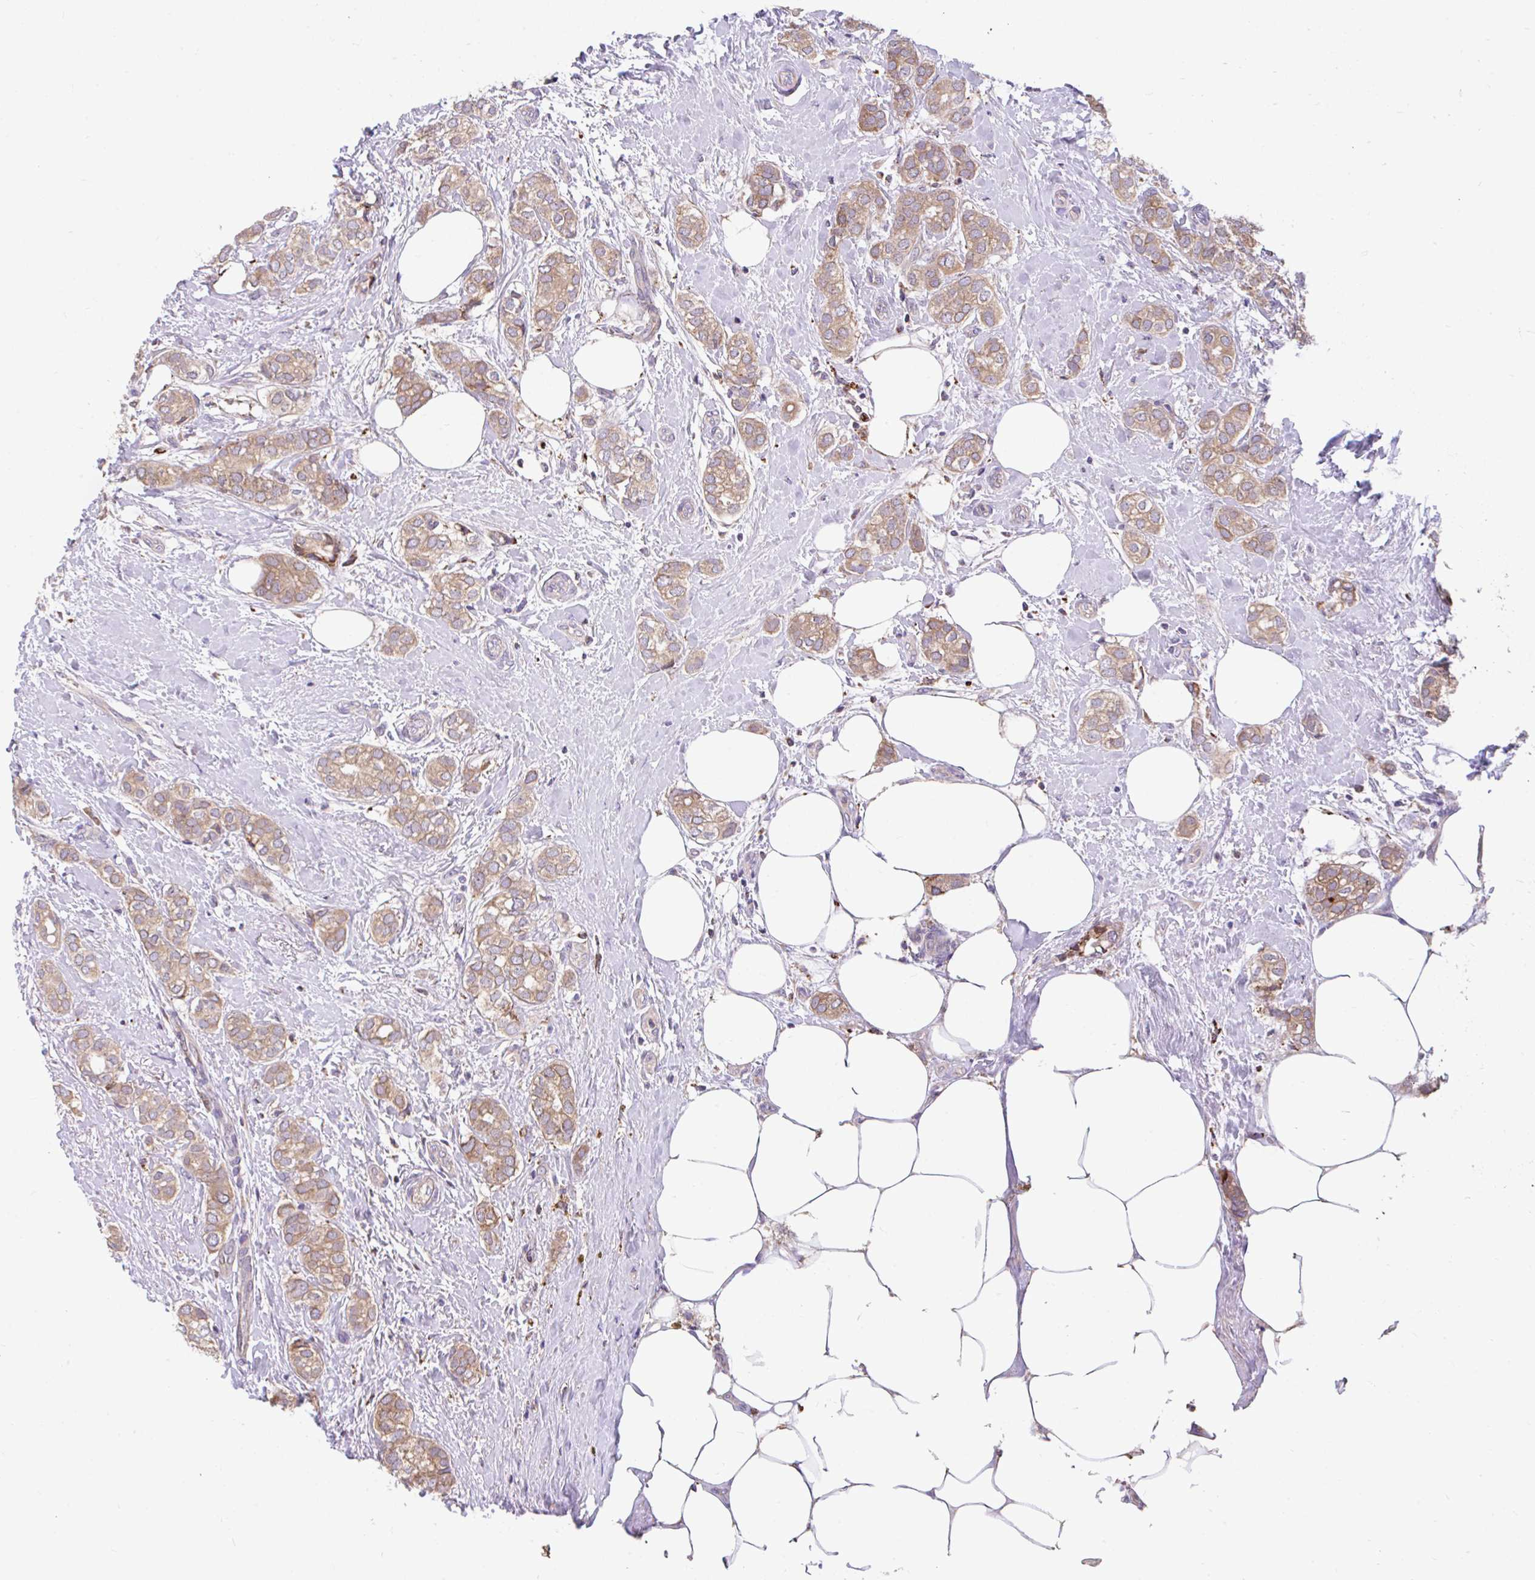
{"staining": {"intensity": "moderate", "quantity": ">75%", "location": "cytoplasmic/membranous"}, "tissue": "breast cancer", "cell_type": "Tumor cells", "image_type": "cancer", "snomed": [{"axis": "morphology", "description": "Duct carcinoma"}, {"axis": "topography", "description": "Breast"}], "caption": "IHC of intraductal carcinoma (breast) demonstrates medium levels of moderate cytoplasmic/membranous positivity in approximately >75% of tumor cells. Nuclei are stained in blue.", "gene": "RALBP1", "patient": {"sex": "female", "age": 73}}